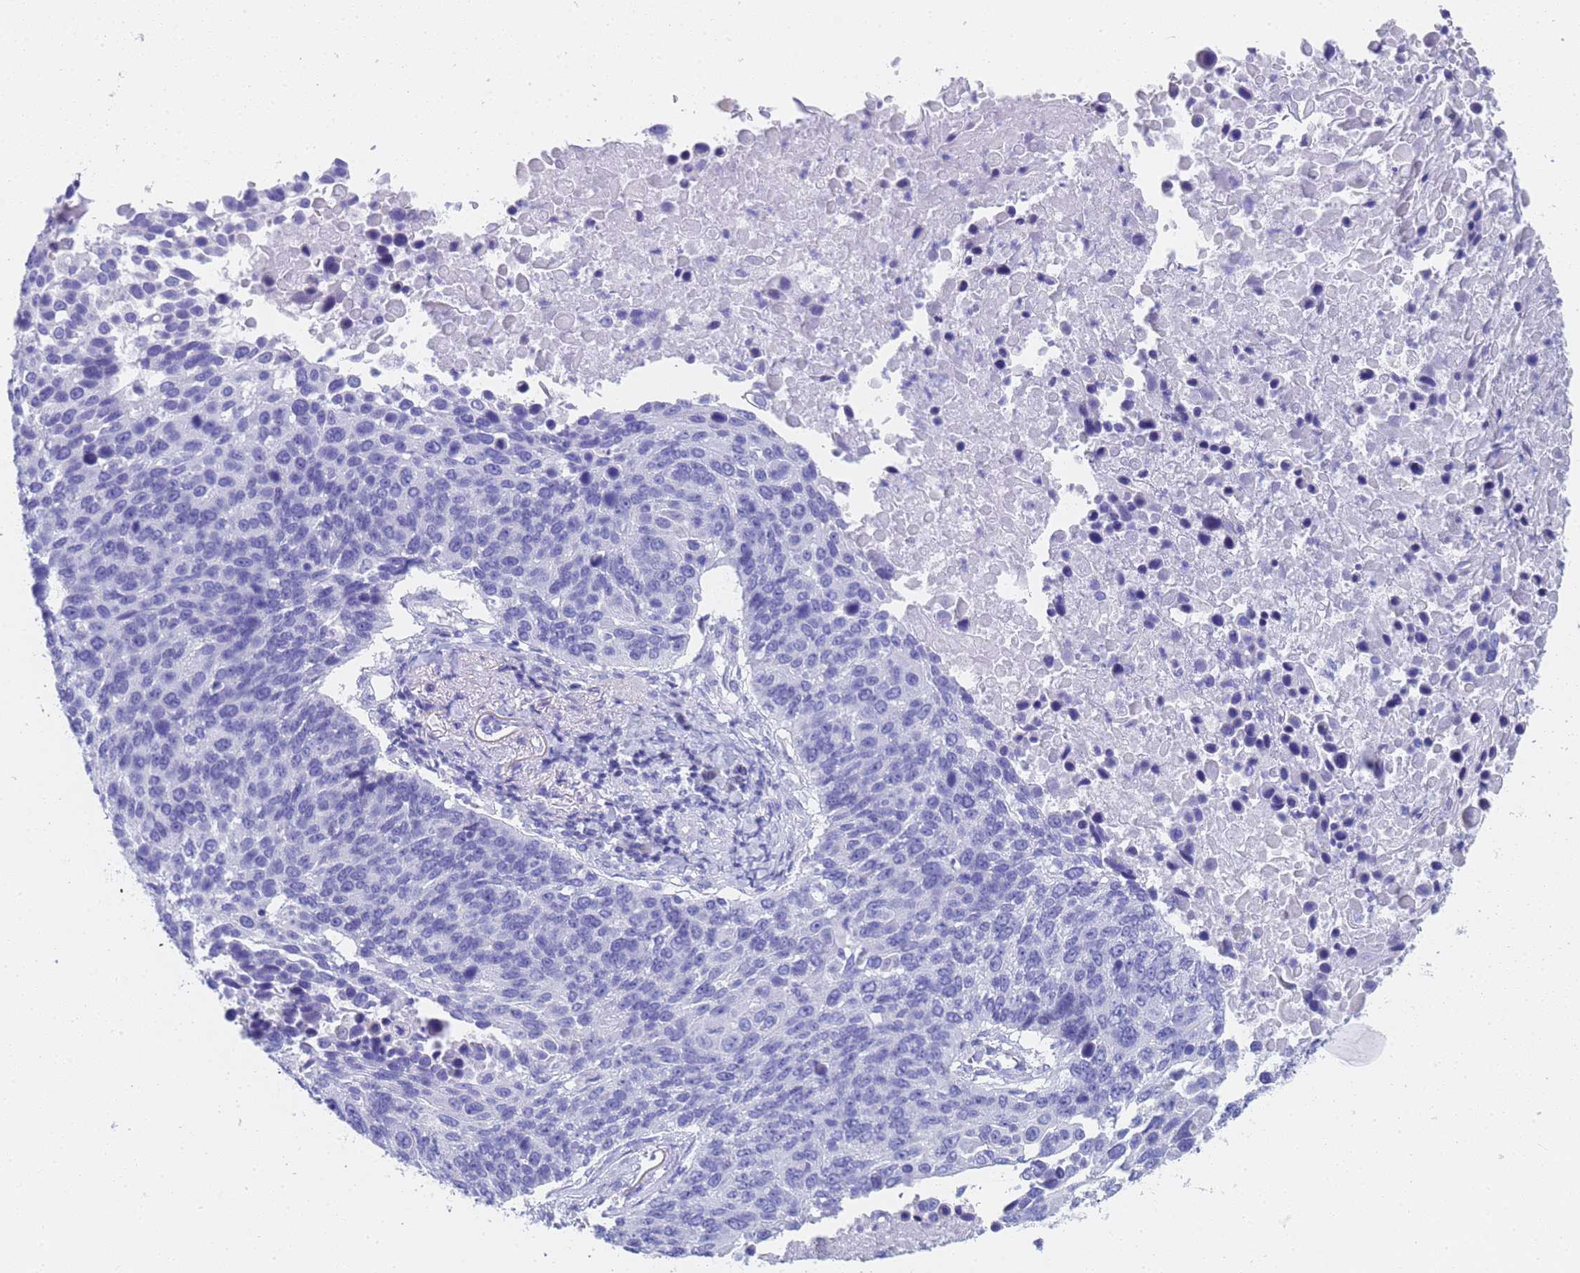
{"staining": {"intensity": "negative", "quantity": "none", "location": "none"}, "tissue": "lung cancer", "cell_type": "Tumor cells", "image_type": "cancer", "snomed": [{"axis": "morphology", "description": "Normal tissue, NOS"}, {"axis": "morphology", "description": "Squamous cell carcinoma, NOS"}, {"axis": "topography", "description": "Lymph node"}, {"axis": "topography", "description": "Lung"}], "caption": "DAB immunohistochemical staining of squamous cell carcinoma (lung) reveals no significant positivity in tumor cells. The staining was performed using DAB to visualize the protein expression in brown, while the nuclei were stained in blue with hematoxylin (Magnification: 20x).", "gene": "STATH", "patient": {"sex": "male", "age": 66}}